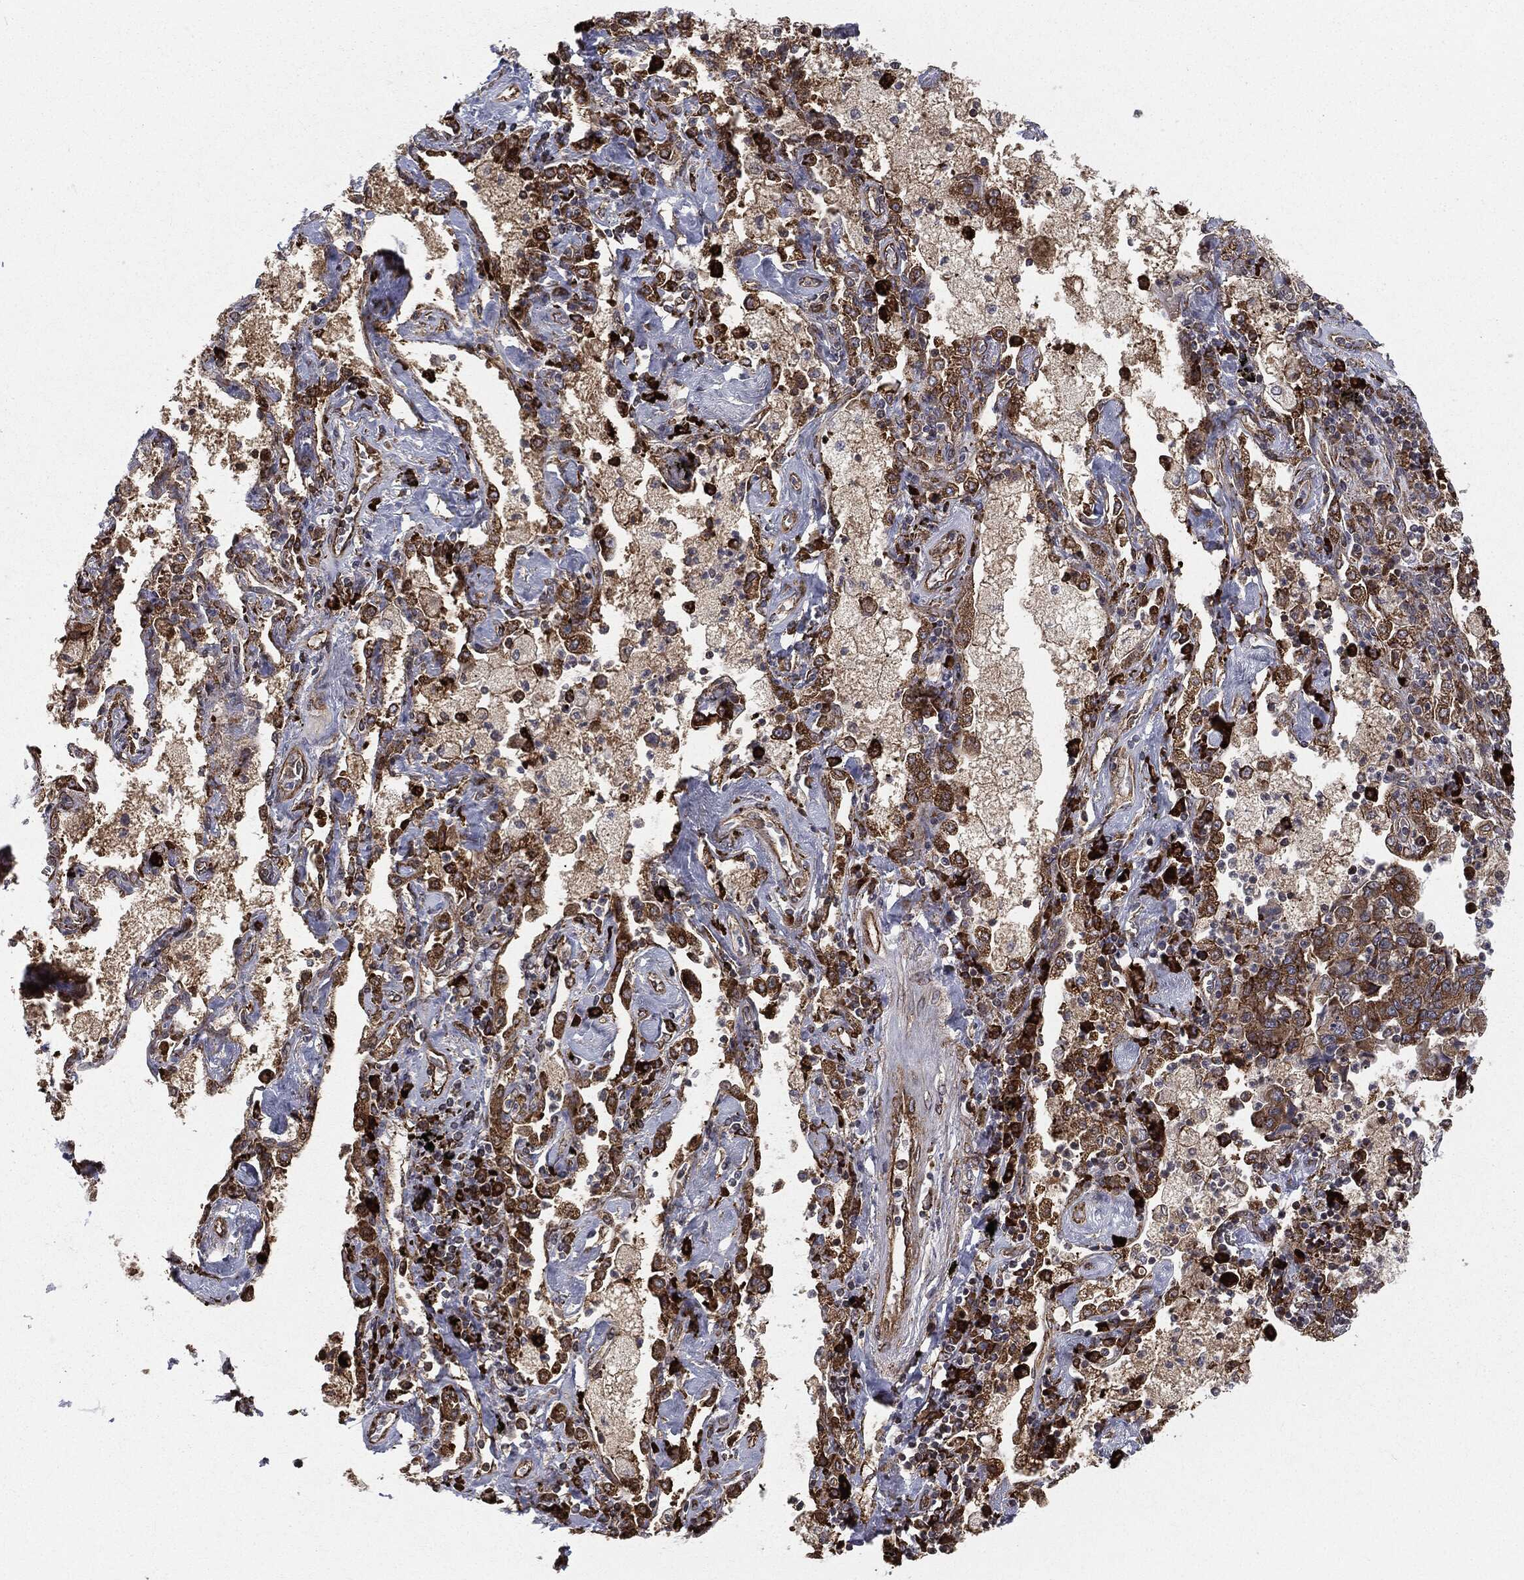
{"staining": {"intensity": "strong", "quantity": ">75%", "location": "cytoplasmic/membranous"}, "tissue": "lung cancer", "cell_type": "Tumor cells", "image_type": "cancer", "snomed": [{"axis": "morphology", "description": "Adenocarcinoma, NOS"}, {"axis": "topography", "description": "Lung"}], "caption": "Immunohistochemistry of lung cancer (adenocarcinoma) reveals high levels of strong cytoplasmic/membranous positivity in about >75% of tumor cells.", "gene": "CYLD", "patient": {"sex": "female", "age": 57}}